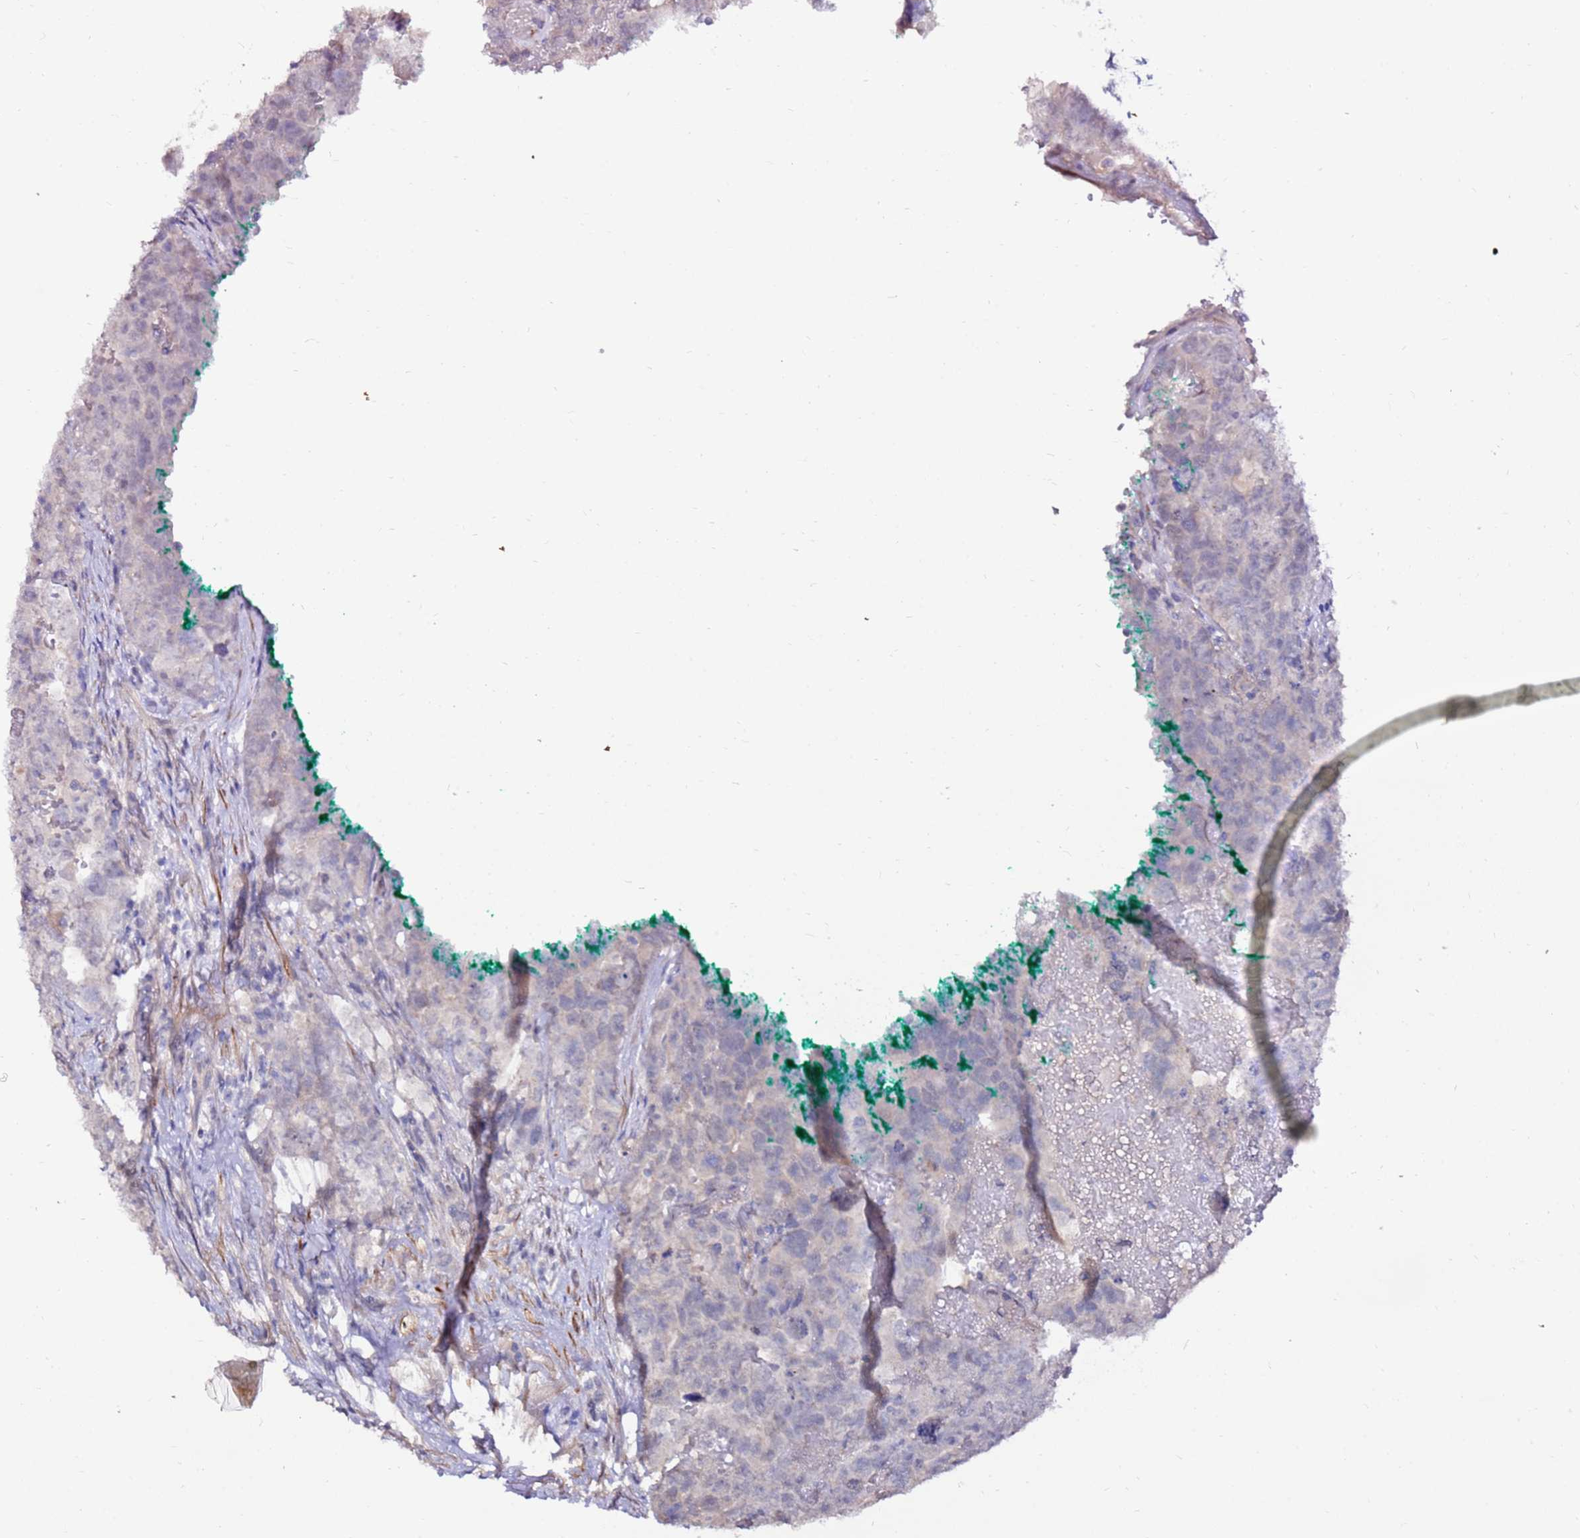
{"staining": {"intensity": "negative", "quantity": "none", "location": "none"}, "tissue": "testis cancer", "cell_type": "Tumor cells", "image_type": "cancer", "snomed": [{"axis": "morphology", "description": "Carcinoma, Embryonal, NOS"}, {"axis": "topography", "description": "Testis"}], "caption": "Human testis embryonal carcinoma stained for a protein using immunohistochemistry (IHC) exhibits no staining in tumor cells.", "gene": "ART5", "patient": {"sex": "male", "age": 45}}